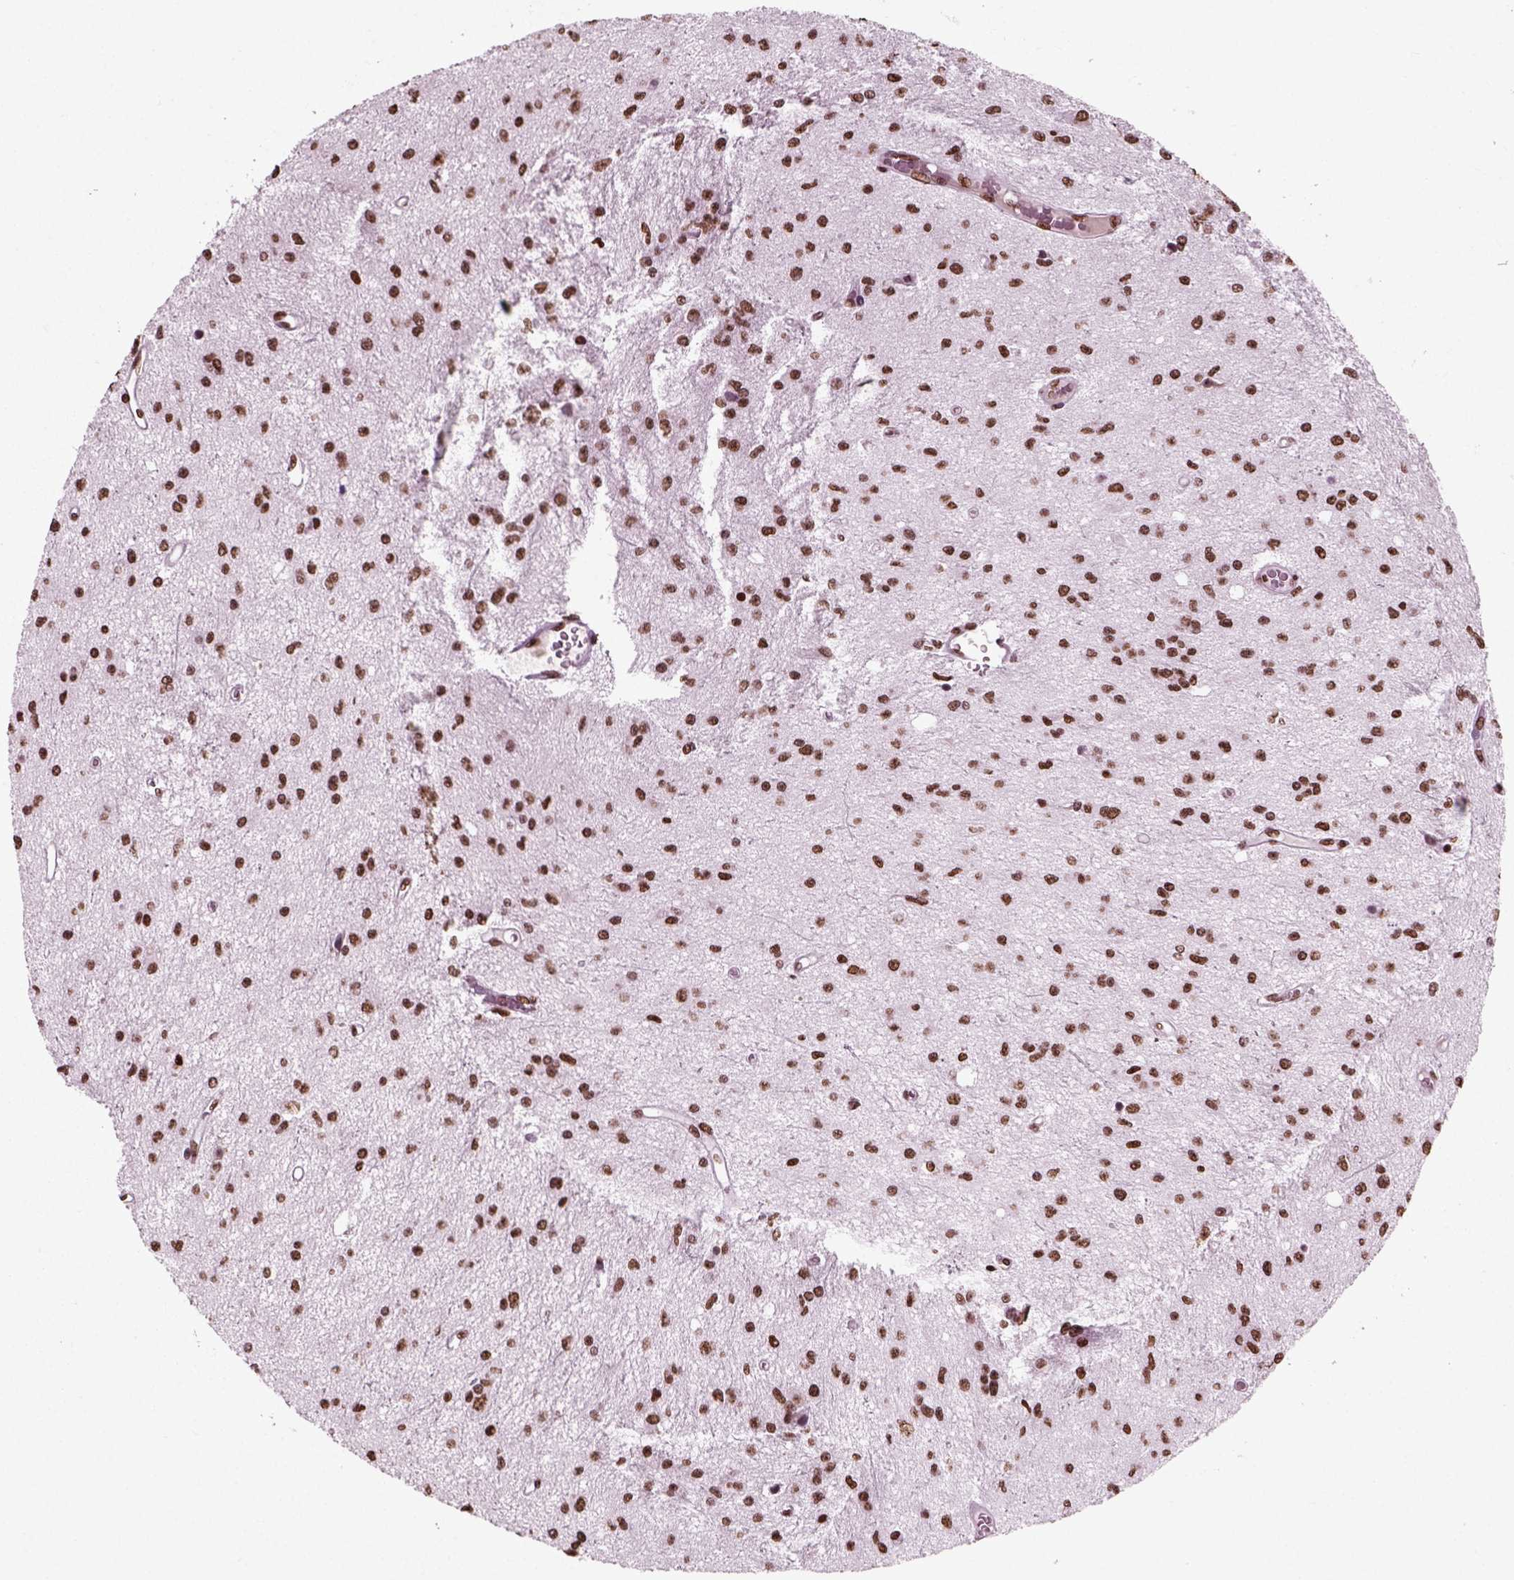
{"staining": {"intensity": "strong", "quantity": ">75%", "location": "nuclear"}, "tissue": "glioma", "cell_type": "Tumor cells", "image_type": "cancer", "snomed": [{"axis": "morphology", "description": "Glioma, malignant, Low grade"}, {"axis": "topography", "description": "Brain"}], "caption": "A high-resolution photomicrograph shows immunohistochemistry (IHC) staining of glioma, which shows strong nuclear staining in about >75% of tumor cells.", "gene": "POLR1H", "patient": {"sex": "female", "age": 45}}